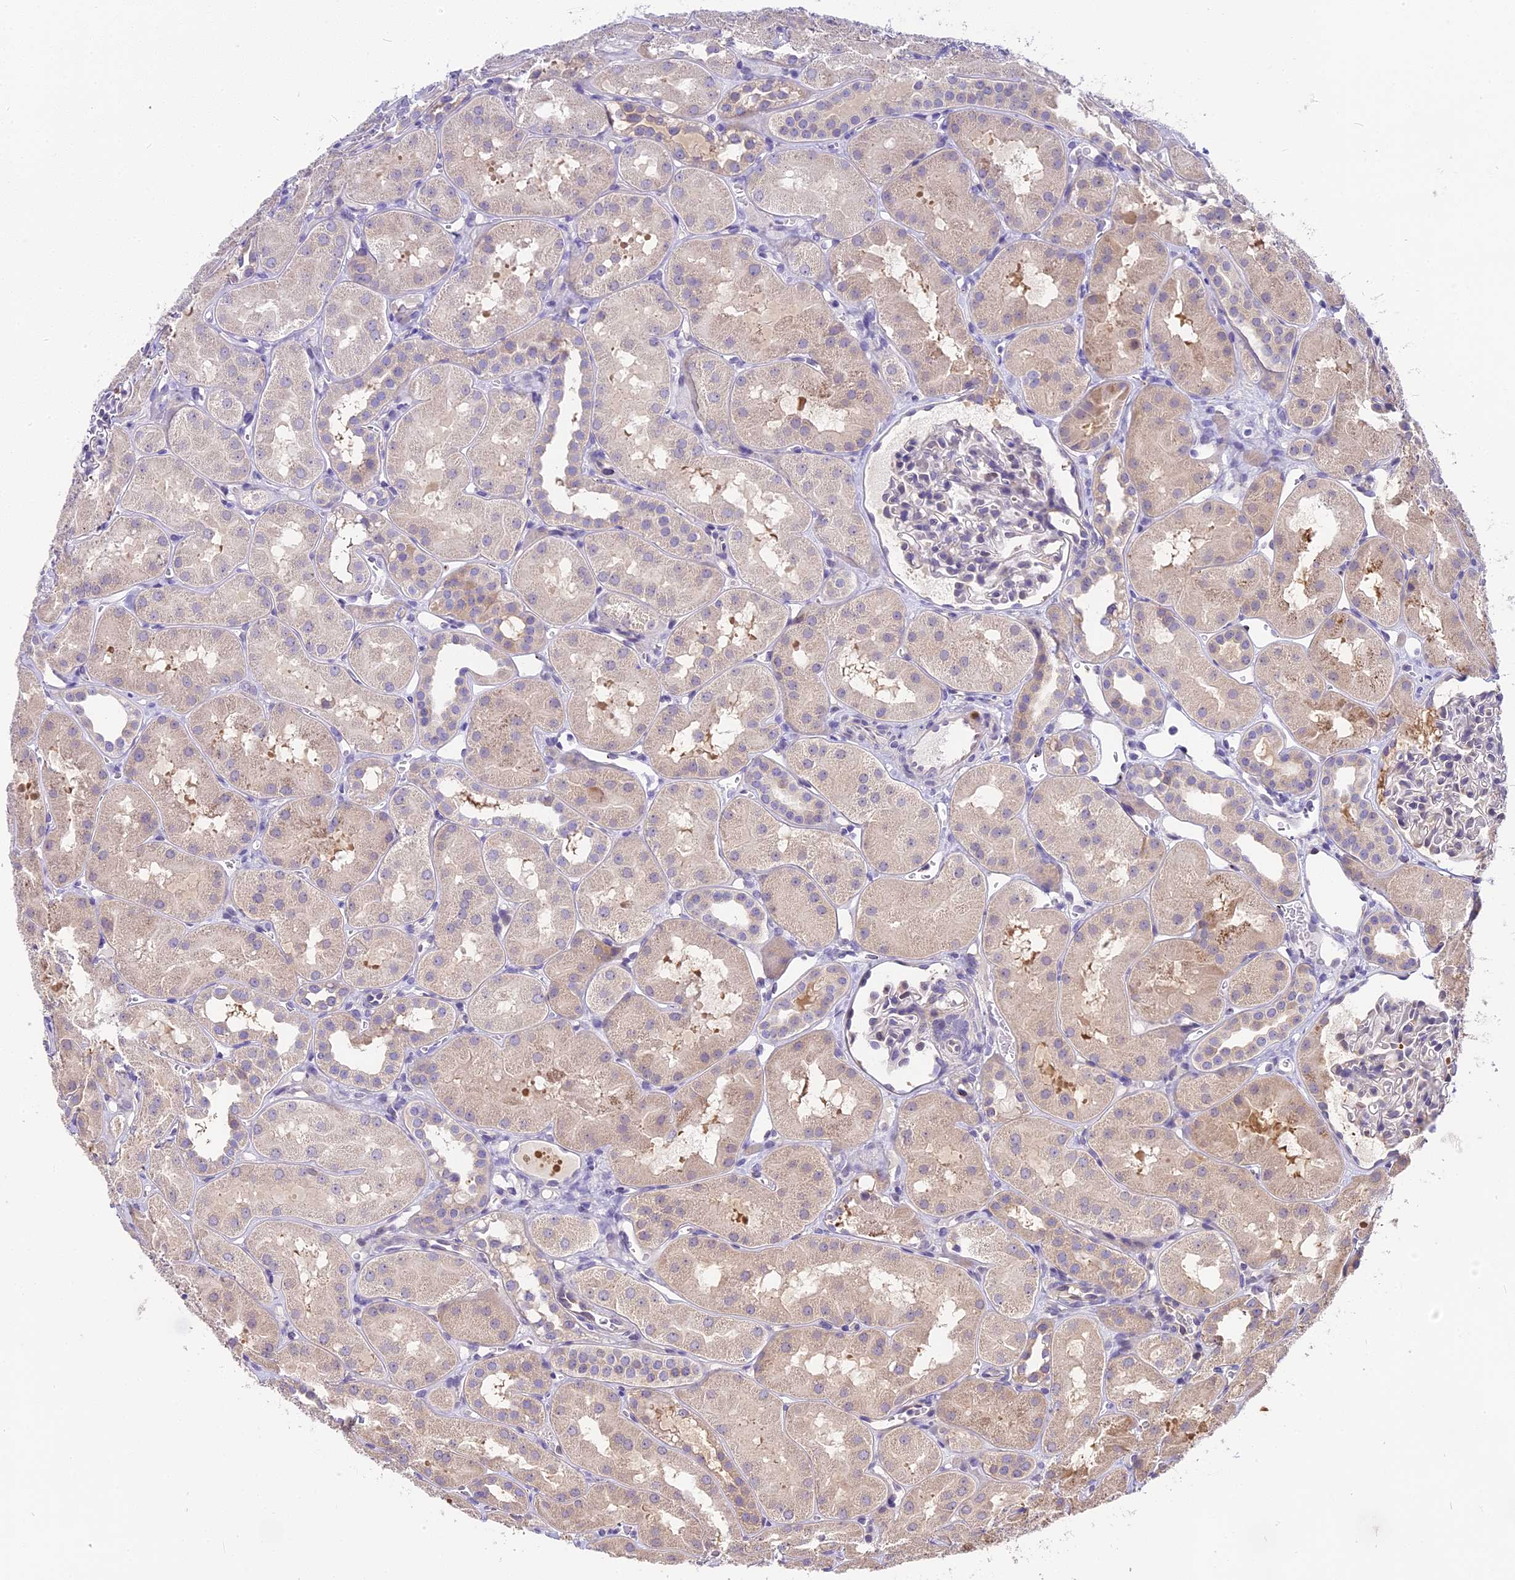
{"staining": {"intensity": "negative", "quantity": "none", "location": "none"}, "tissue": "kidney", "cell_type": "Cells in glomeruli", "image_type": "normal", "snomed": [{"axis": "morphology", "description": "Normal tissue, NOS"}, {"axis": "topography", "description": "Kidney"}, {"axis": "topography", "description": "Urinary bladder"}], "caption": "A high-resolution image shows immunohistochemistry staining of unremarkable kidney, which exhibits no significant staining in cells in glomeruli. The staining is performed using DAB (3,3'-diaminobenzidine) brown chromogen with nuclei counter-stained in using hematoxylin.", "gene": "BSCL2", "patient": {"sex": "male", "age": 16}}